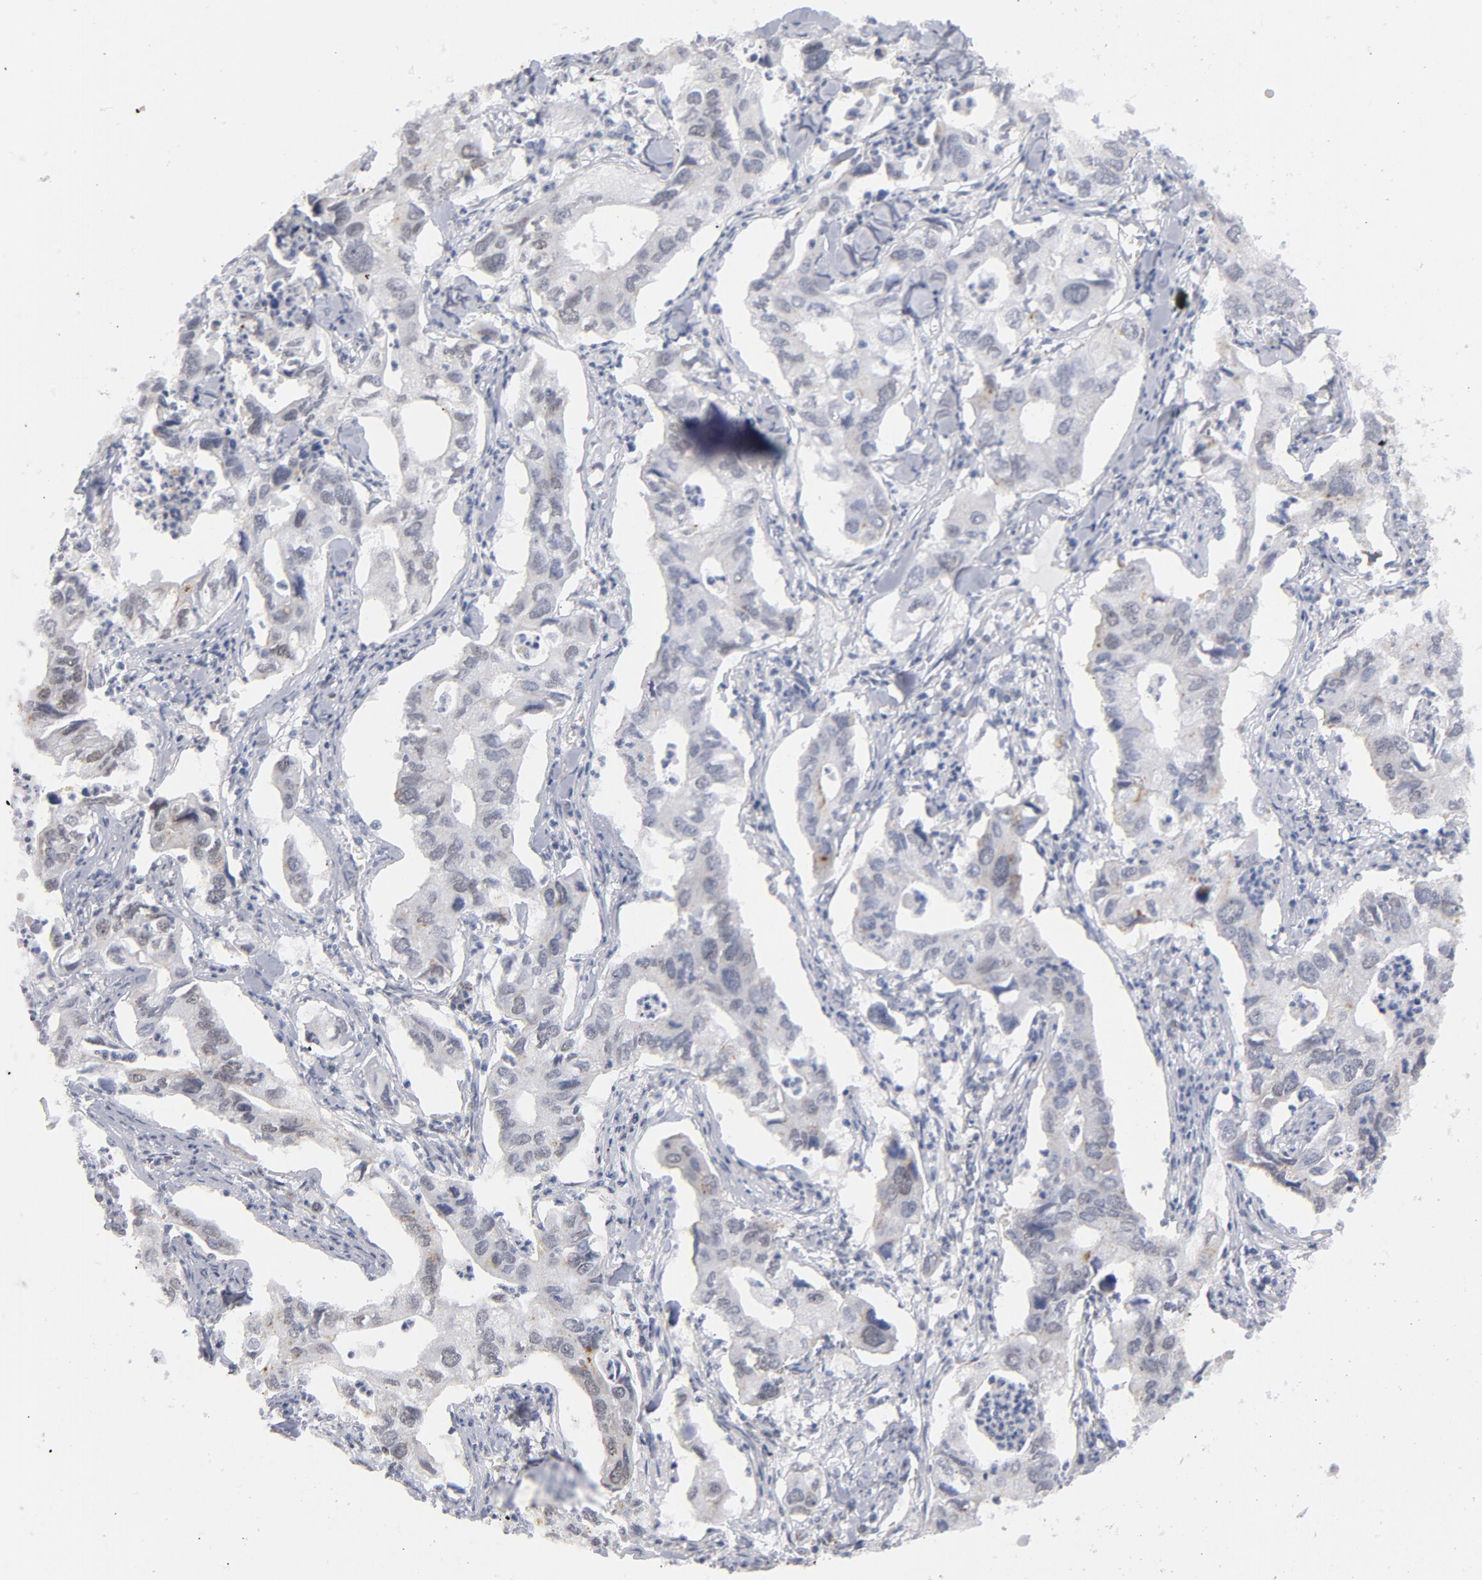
{"staining": {"intensity": "weak", "quantity": "<25%", "location": "cytoplasmic/membranous,nuclear"}, "tissue": "lung cancer", "cell_type": "Tumor cells", "image_type": "cancer", "snomed": [{"axis": "morphology", "description": "Adenocarcinoma, NOS"}, {"axis": "topography", "description": "Lung"}], "caption": "DAB immunohistochemical staining of lung adenocarcinoma reveals no significant staining in tumor cells. (Immunohistochemistry (ihc), brightfield microscopy, high magnification).", "gene": "BAP1", "patient": {"sex": "male", "age": 48}}